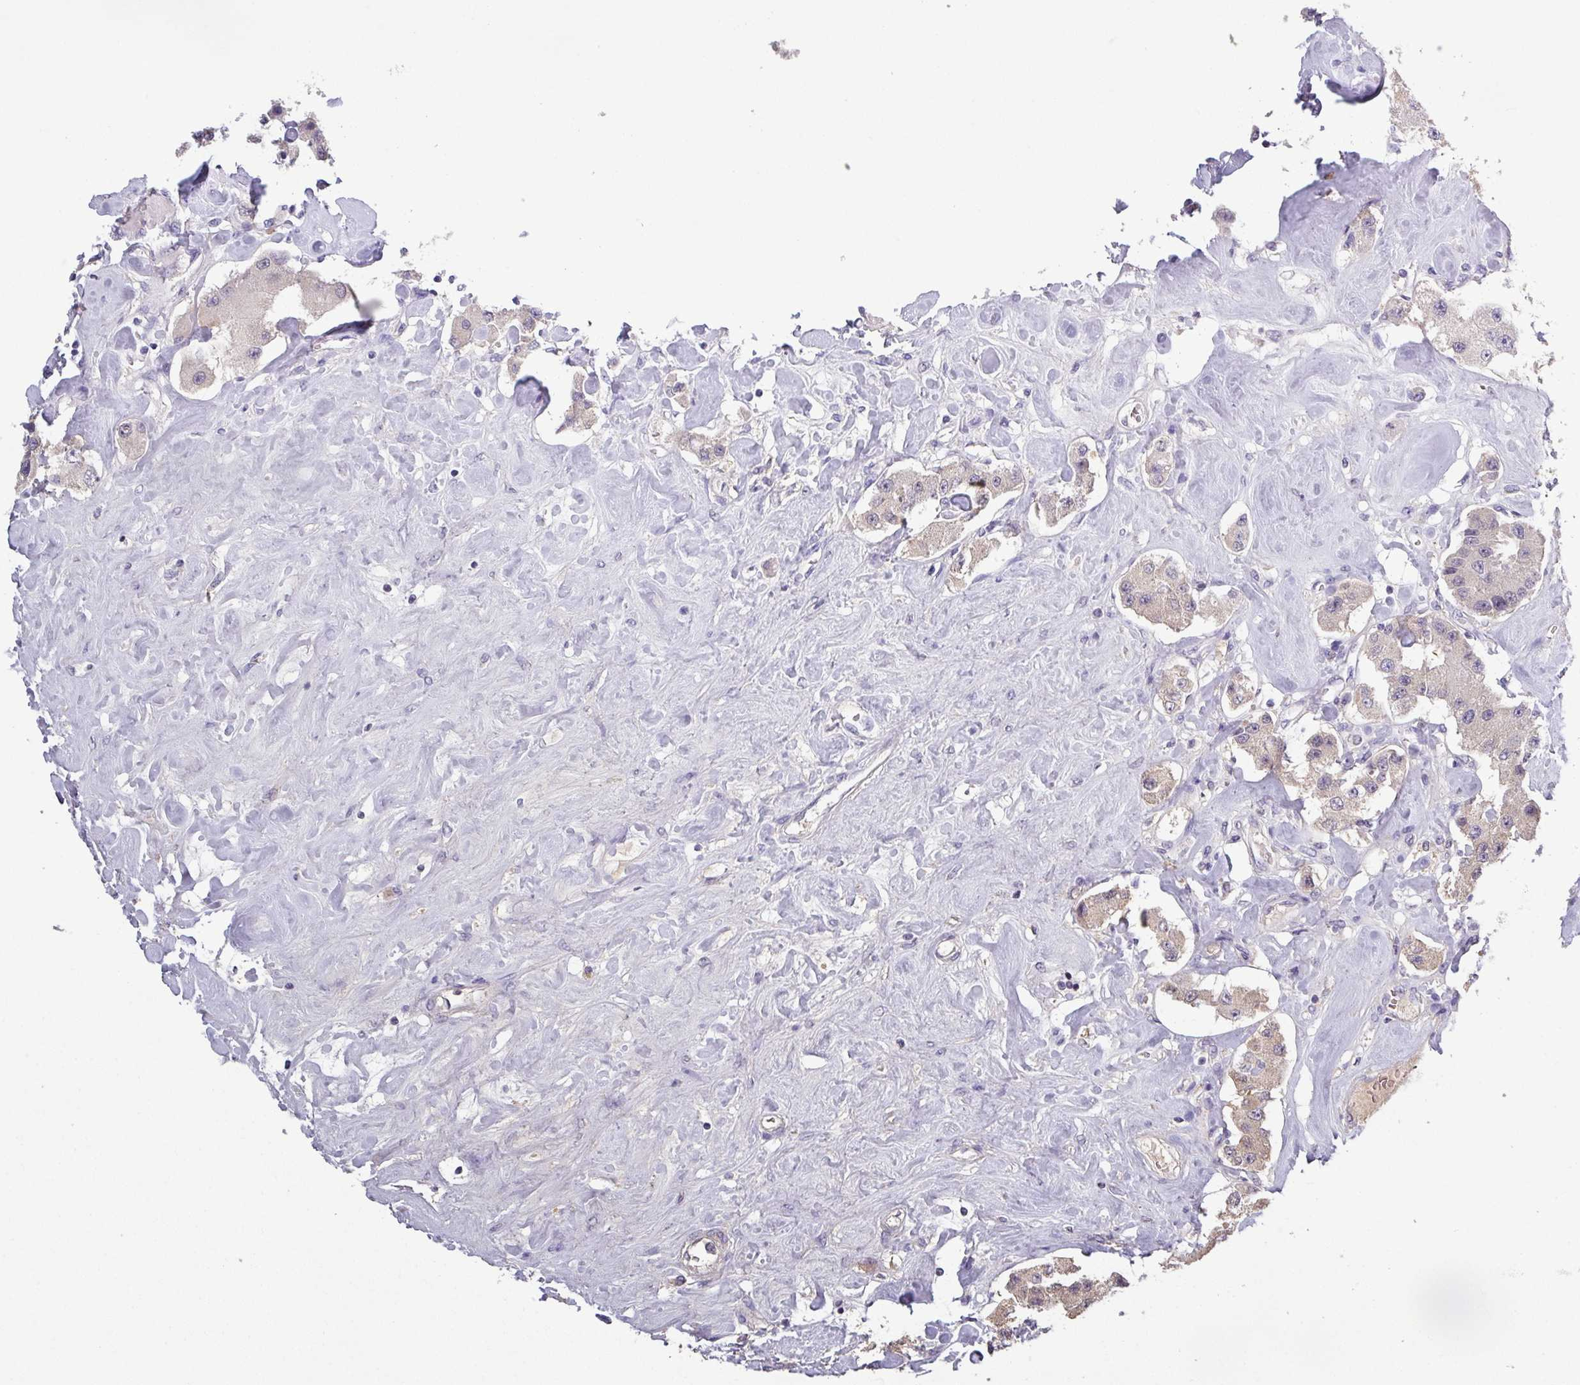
{"staining": {"intensity": "weak", "quantity": "<25%", "location": "cytoplasmic/membranous"}, "tissue": "carcinoid", "cell_type": "Tumor cells", "image_type": "cancer", "snomed": [{"axis": "morphology", "description": "Carcinoid, malignant, NOS"}, {"axis": "topography", "description": "Pancreas"}], "caption": "Tumor cells are negative for brown protein staining in malignant carcinoid.", "gene": "ISLR", "patient": {"sex": "male", "age": 41}}